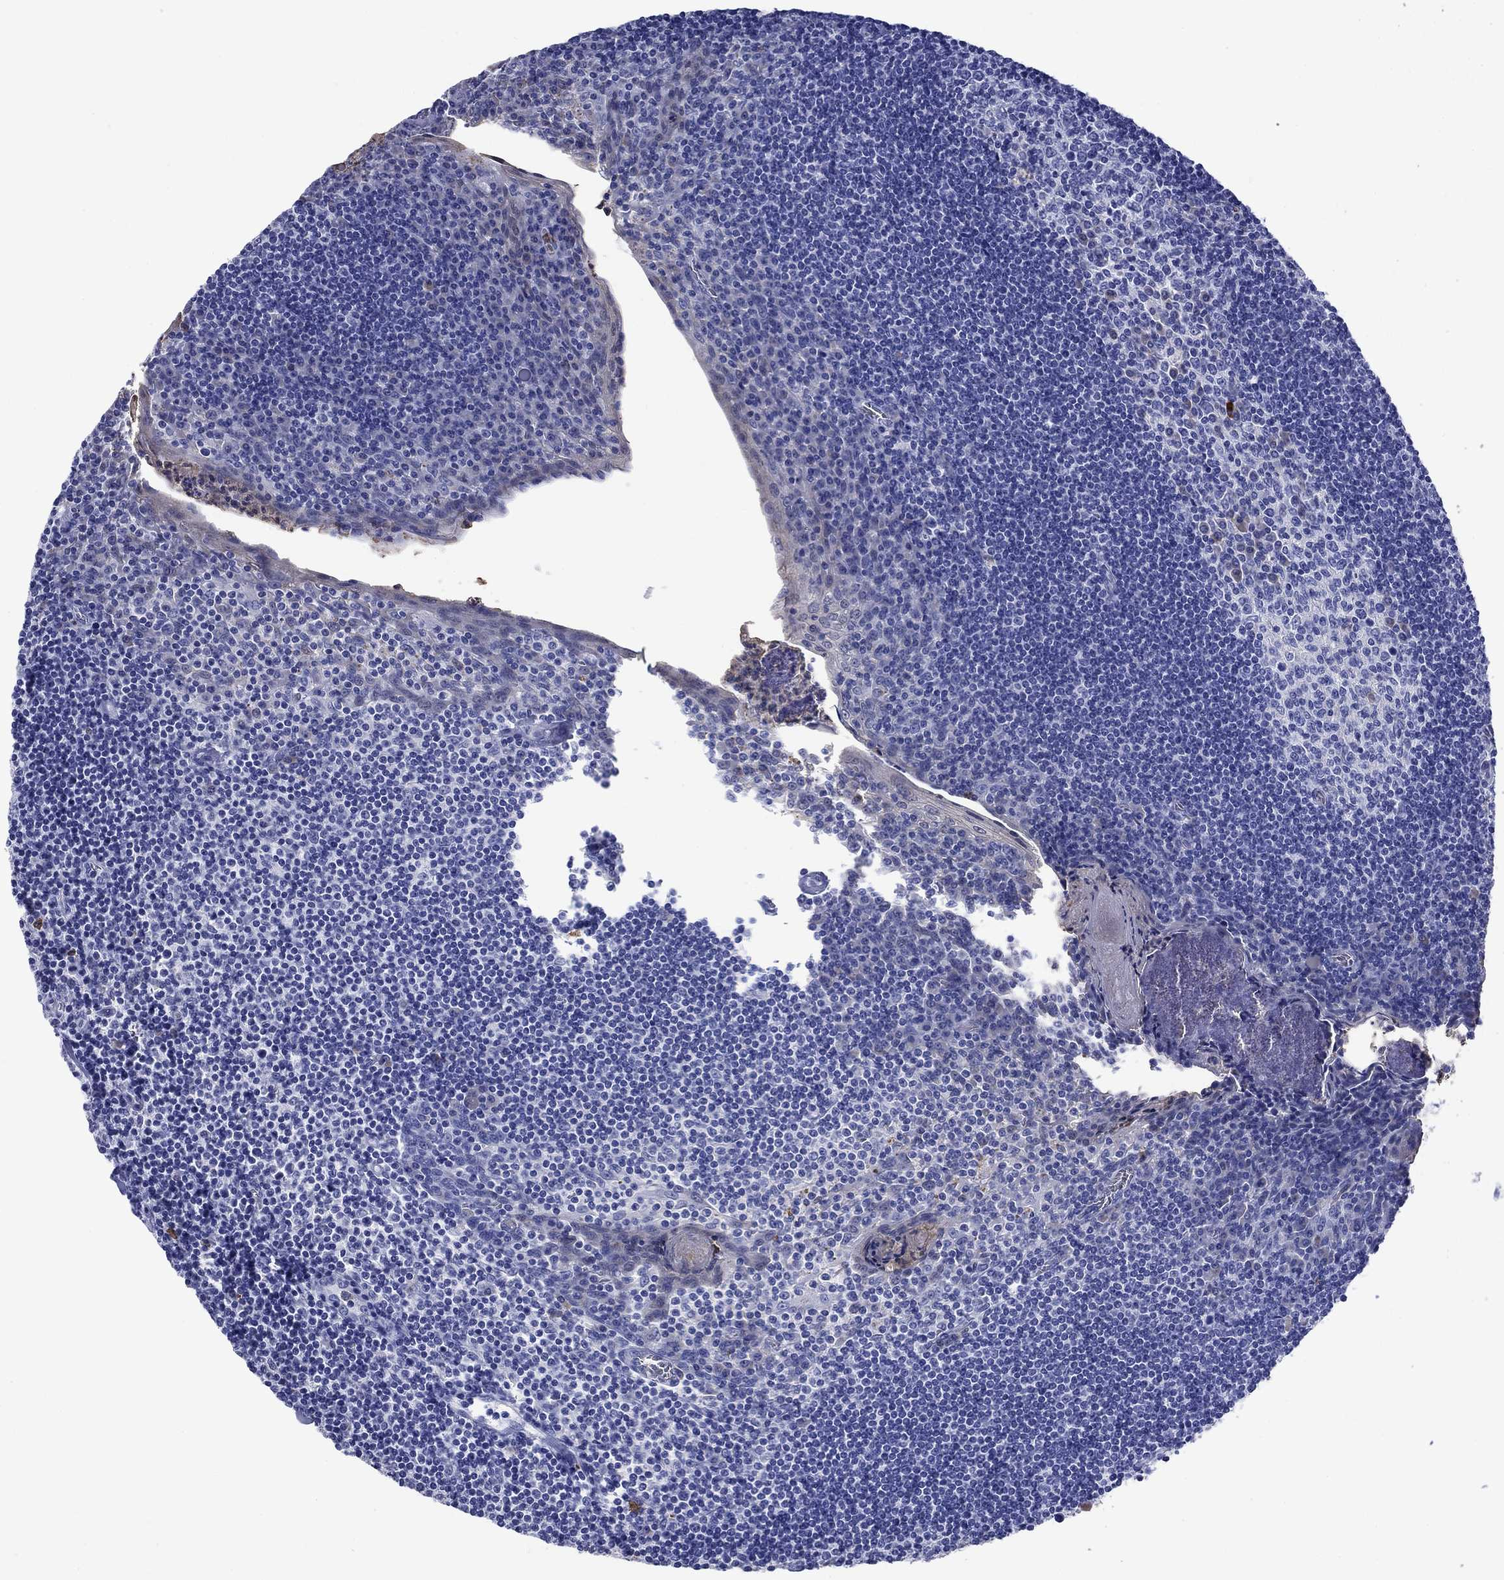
{"staining": {"intensity": "negative", "quantity": "none", "location": "none"}, "tissue": "tonsil", "cell_type": "Germinal center cells", "image_type": "normal", "snomed": [{"axis": "morphology", "description": "Normal tissue, NOS"}, {"axis": "topography", "description": "Tonsil"}], "caption": "An IHC image of benign tonsil is shown. There is no staining in germinal center cells of tonsil.", "gene": "TFR2", "patient": {"sex": "female", "age": 12}}